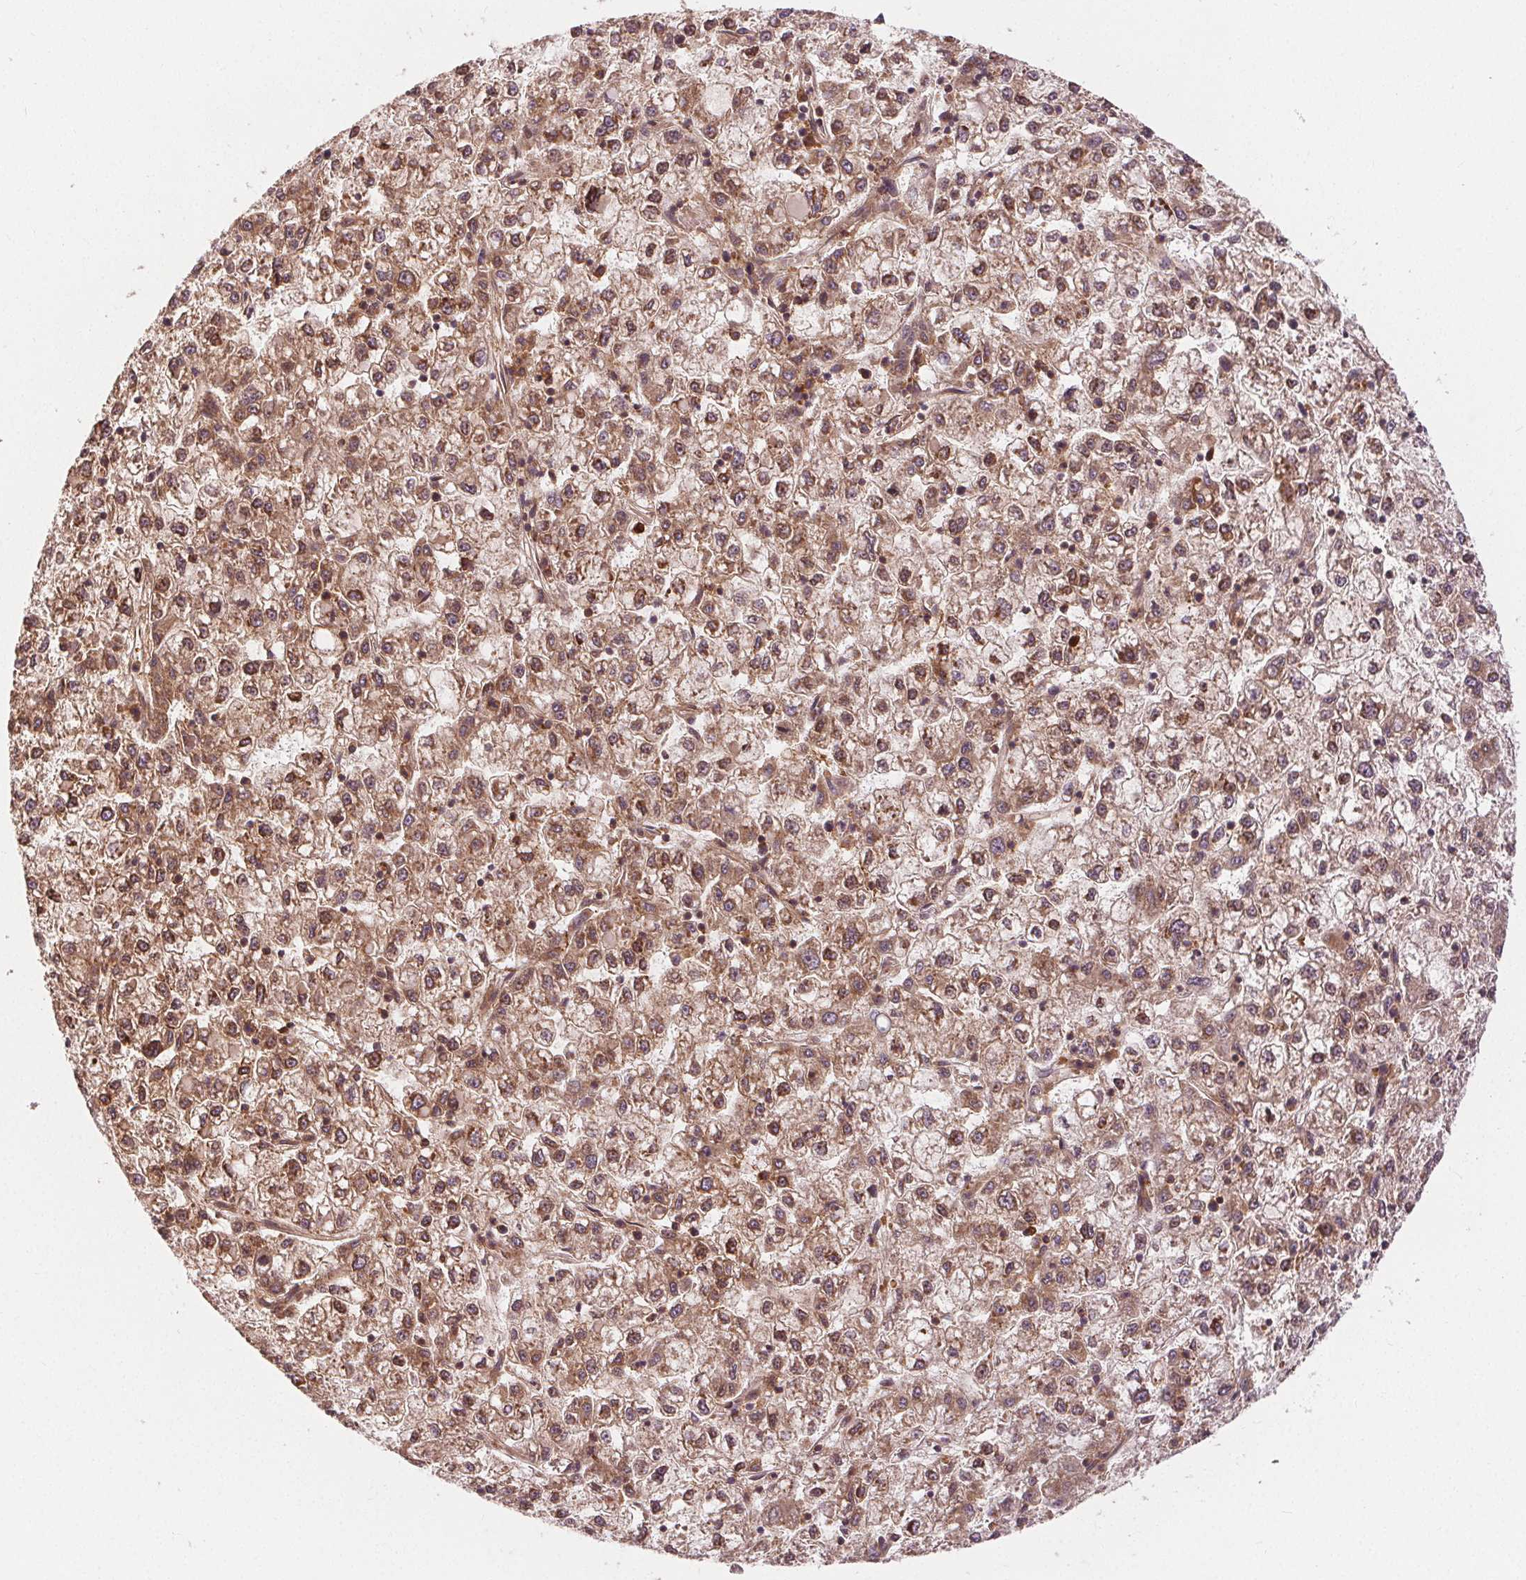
{"staining": {"intensity": "moderate", "quantity": ">75%", "location": "cytoplasmic/membranous"}, "tissue": "liver cancer", "cell_type": "Tumor cells", "image_type": "cancer", "snomed": [{"axis": "morphology", "description": "Carcinoma, Hepatocellular, NOS"}, {"axis": "topography", "description": "Liver"}], "caption": "About >75% of tumor cells in human liver hepatocellular carcinoma demonstrate moderate cytoplasmic/membranous protein positivity as visualized by brown immunohistochemical staining.", "gene": "EIF3D", "patient": {"sex": "male", "age": 40}}